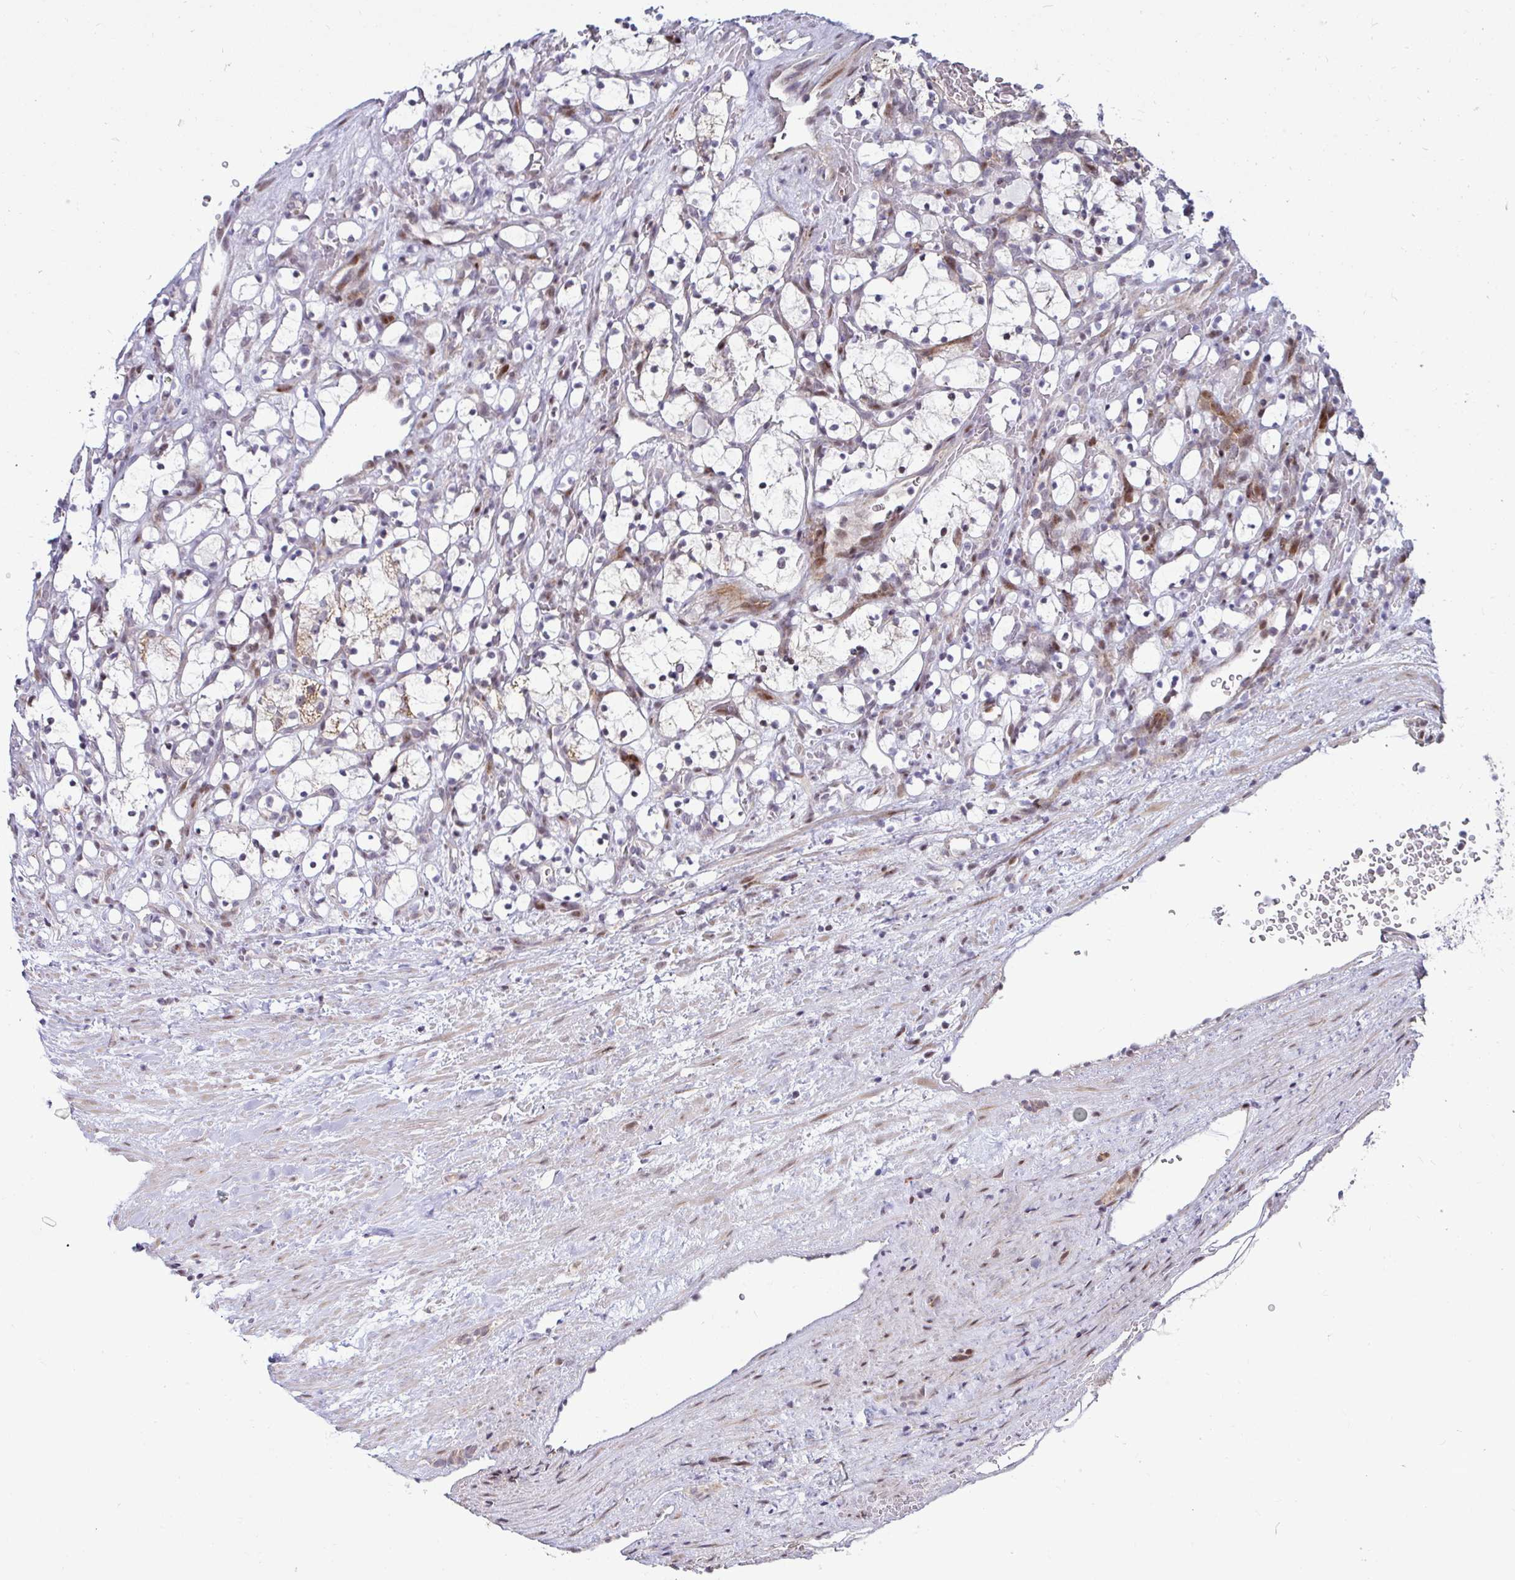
{"staining": {"intensity": "weak", "quantity": "<25%", "location": "cytoplasmic/membranous"}, "tissue": "renal cancer", "cell_type": "Tumor cells", "image_type": "cancer", "snomed": [{"axis": "morphology", "description": "Adenocarcinoma, NOS"}, {"axis": "topography", "description": "Kidney"}], "caption": "This is a image of immunohistochemistry staining of renal cancer (adenocarcinoma), which shows no positivity in tumor cells. (IHC, brightfield microscopy, high magnification).", "gene": "DZIP1", "patient": {"sex": "female", "age": 69}}